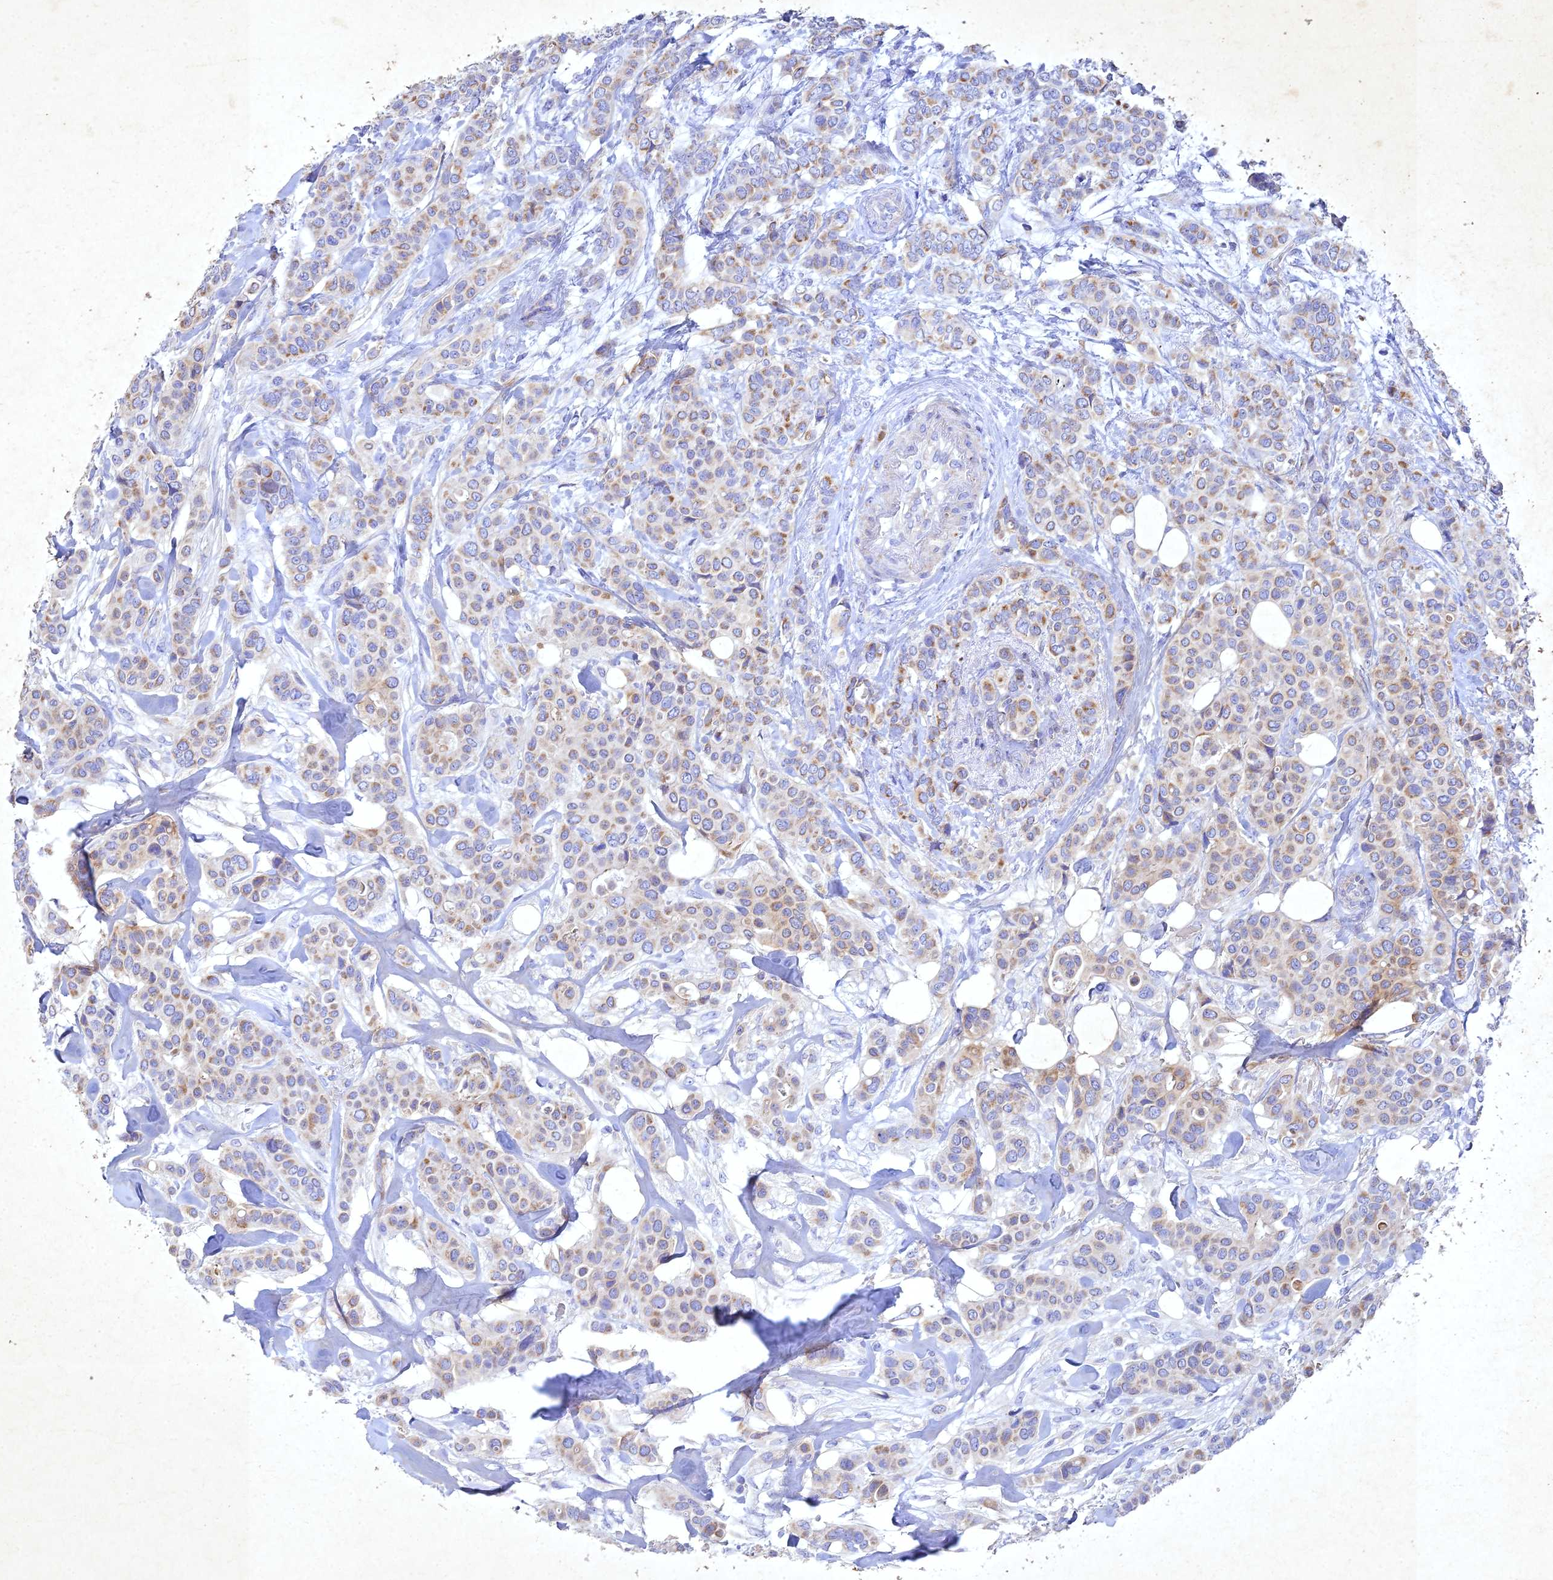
{"staining": {"intensity": "moderate", "quantity": "25%-75%", "location": "cytoplasmic/membranous"}, "tissue": "breast cancer", "cell_type": "Tumor cells", "image_type": "cancer", "snomed": [{"axis": "morphology", "description": "Lobular carcinoma"}, {"axis": "topography", "description": "Breast"}], "caption": "A medium amount of moderate cytoplasmic/membranous staining is present in approximately 25%-75% of tumor cells in breast lobular carcinoma tissue. (DAB IHC, brown staining for protein, blue staining for nuclei).", "gene": "NDUFV1", "patient": {"sex": "female", "age": 51}}